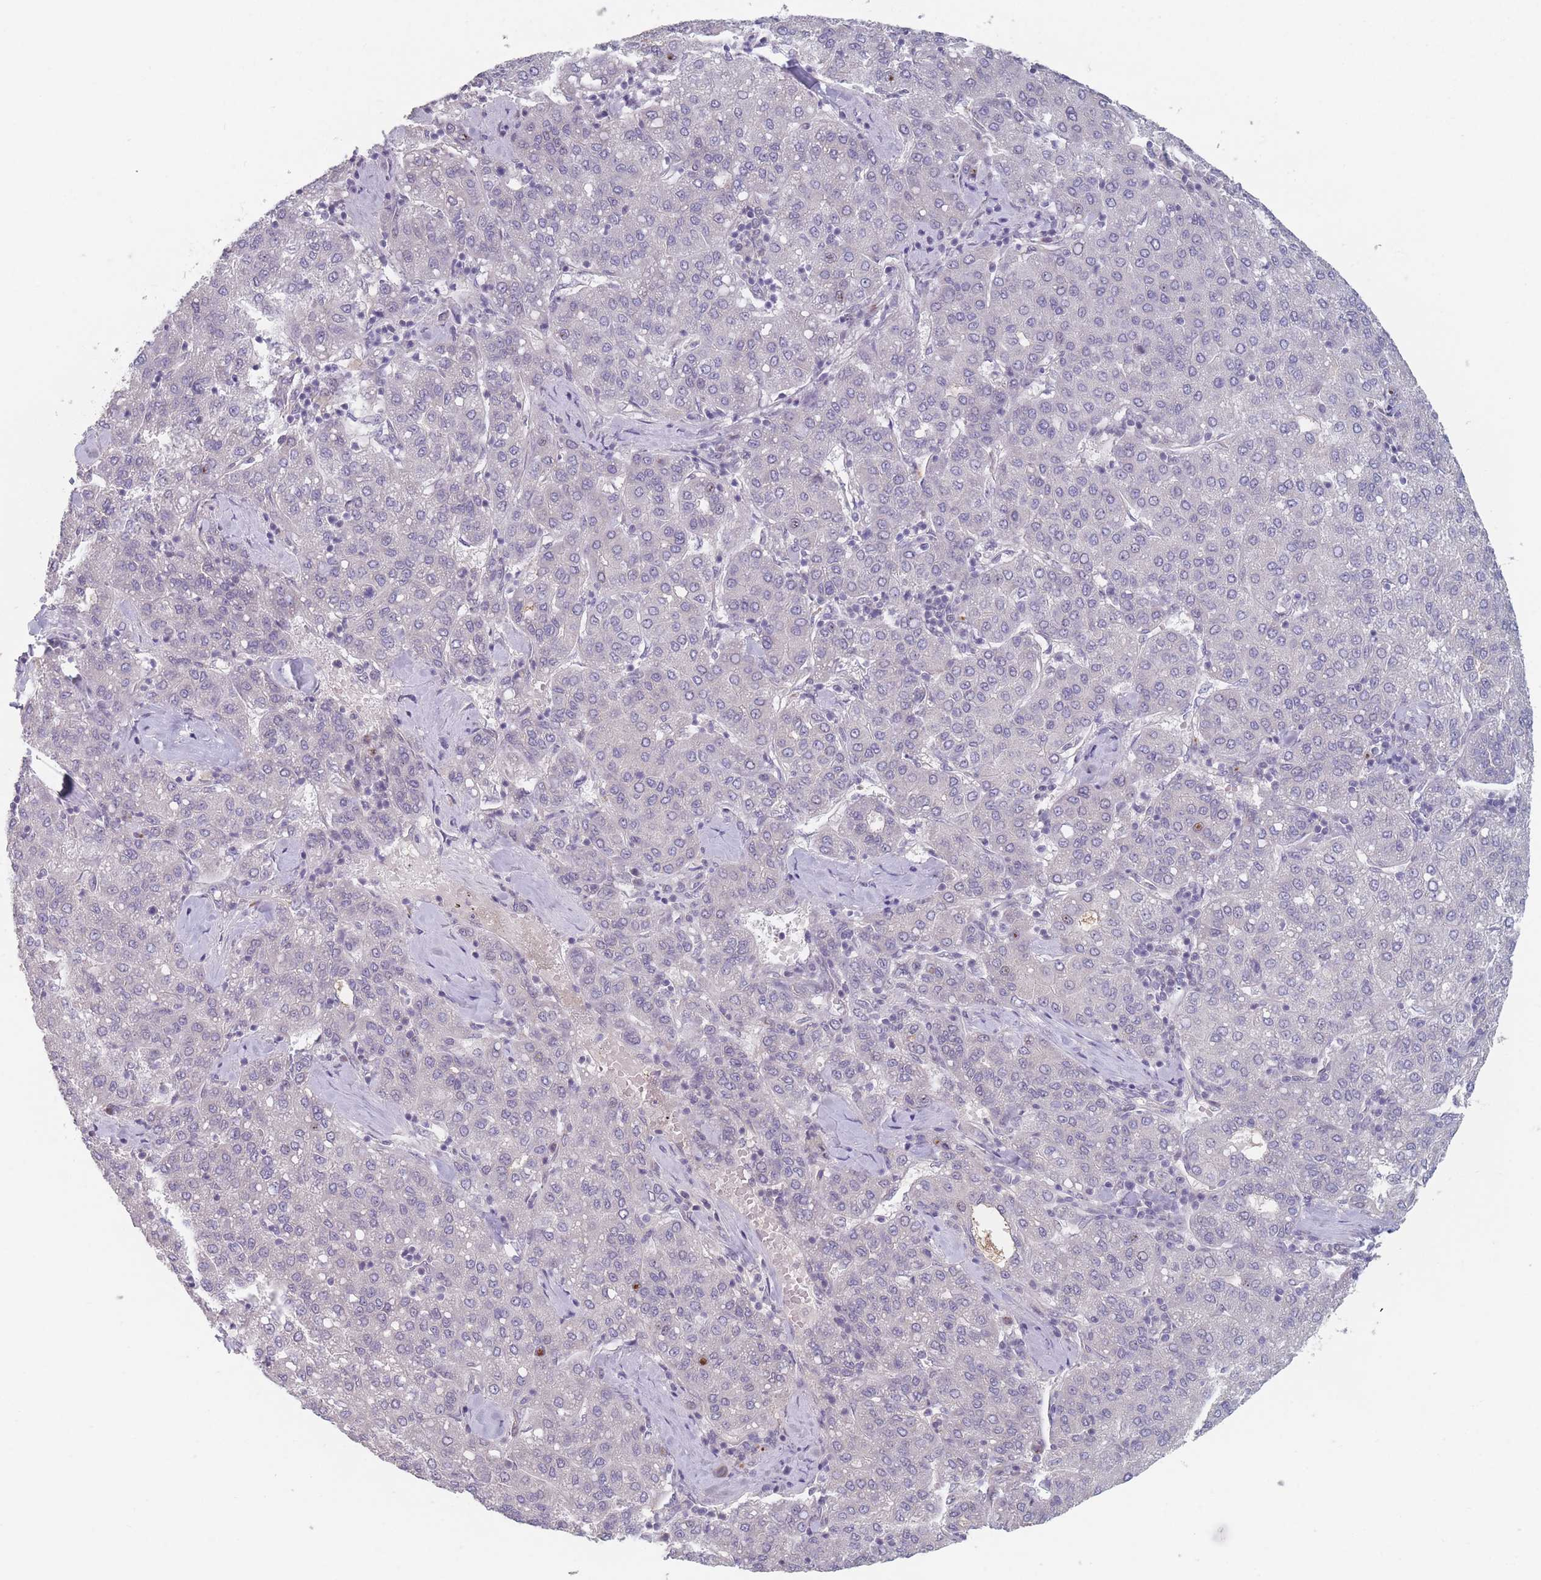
{"staining": {"intensity": "negative", "quantity": "none", "location": "none"}, "tissue": "liver cancer", "cell_type": "Tumor cells", "image_type": "cancer", "snomed": [{"axis": "morphology", "description": "Carcinoma, Hepatocellular, NOS"}, {"axis": "topography", "description": "Liver"}], "caption": "This is an immunohistochemistry image of human liver cancer. There is no positivity in tumor cells.", "gene": "ANKRD10", "patient": {"sex": "male", "age": 65}}